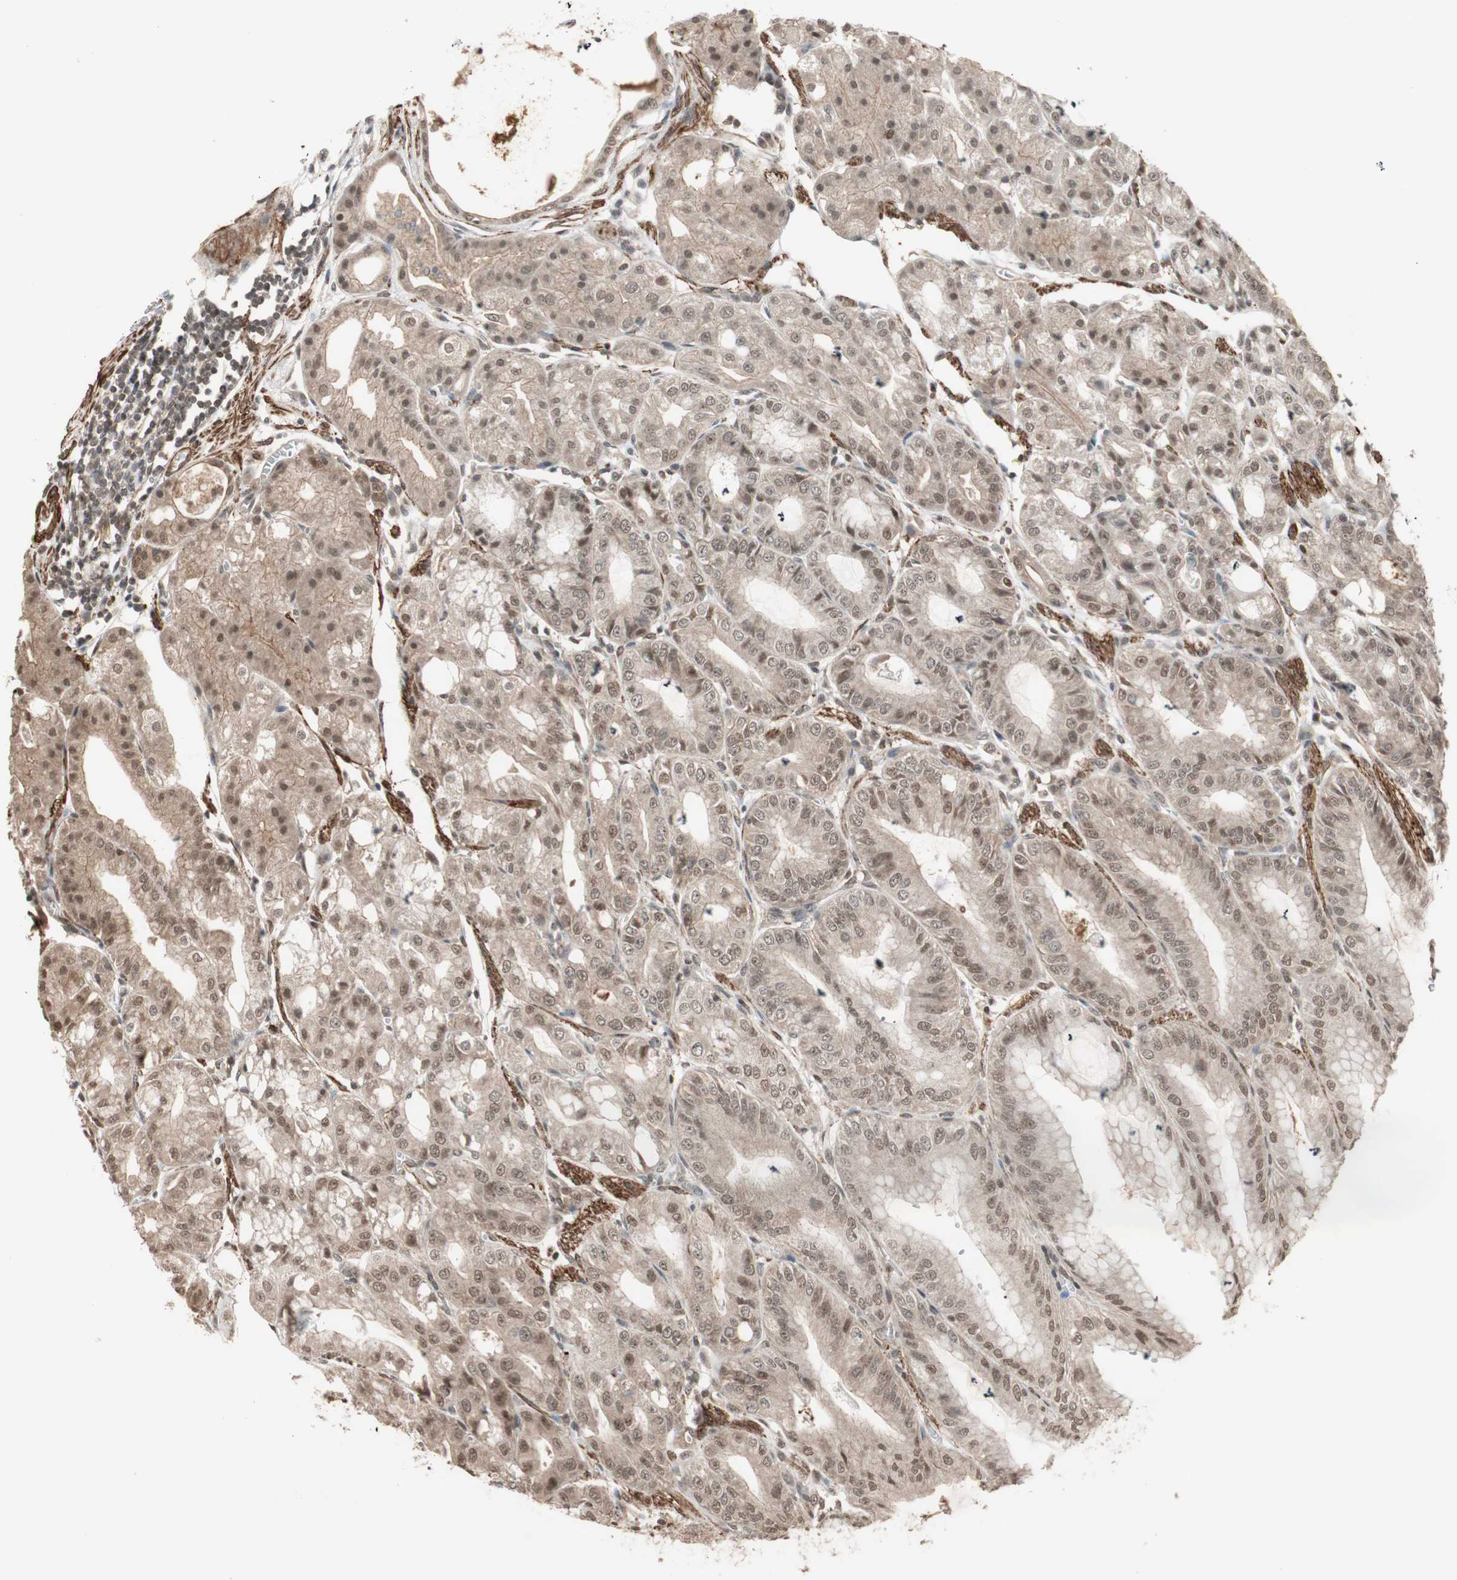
{"staining": {"intensity": "weak", "quantity": ">75%", "location": "cytoplasmic/membranous,nuclear"}, "tissue": "stomach", "cell_type": "Glandular cells", "image_type": "normal", "snomed": [{"axis": "morphology", "description": "Normal tissue, NOS"}, {"axis": "topography", "description": "Stomach, lower"}], "caption": "Immunohistochemistry (IHC) (DAB) staining of unremarkable human stomach reveals weak cytoplasmic/membranous,nuclear protein positivity in approximately >75% of glandular cells.", "gene": "DRAP1", "patient": {"sex": "male", "age": 71}}